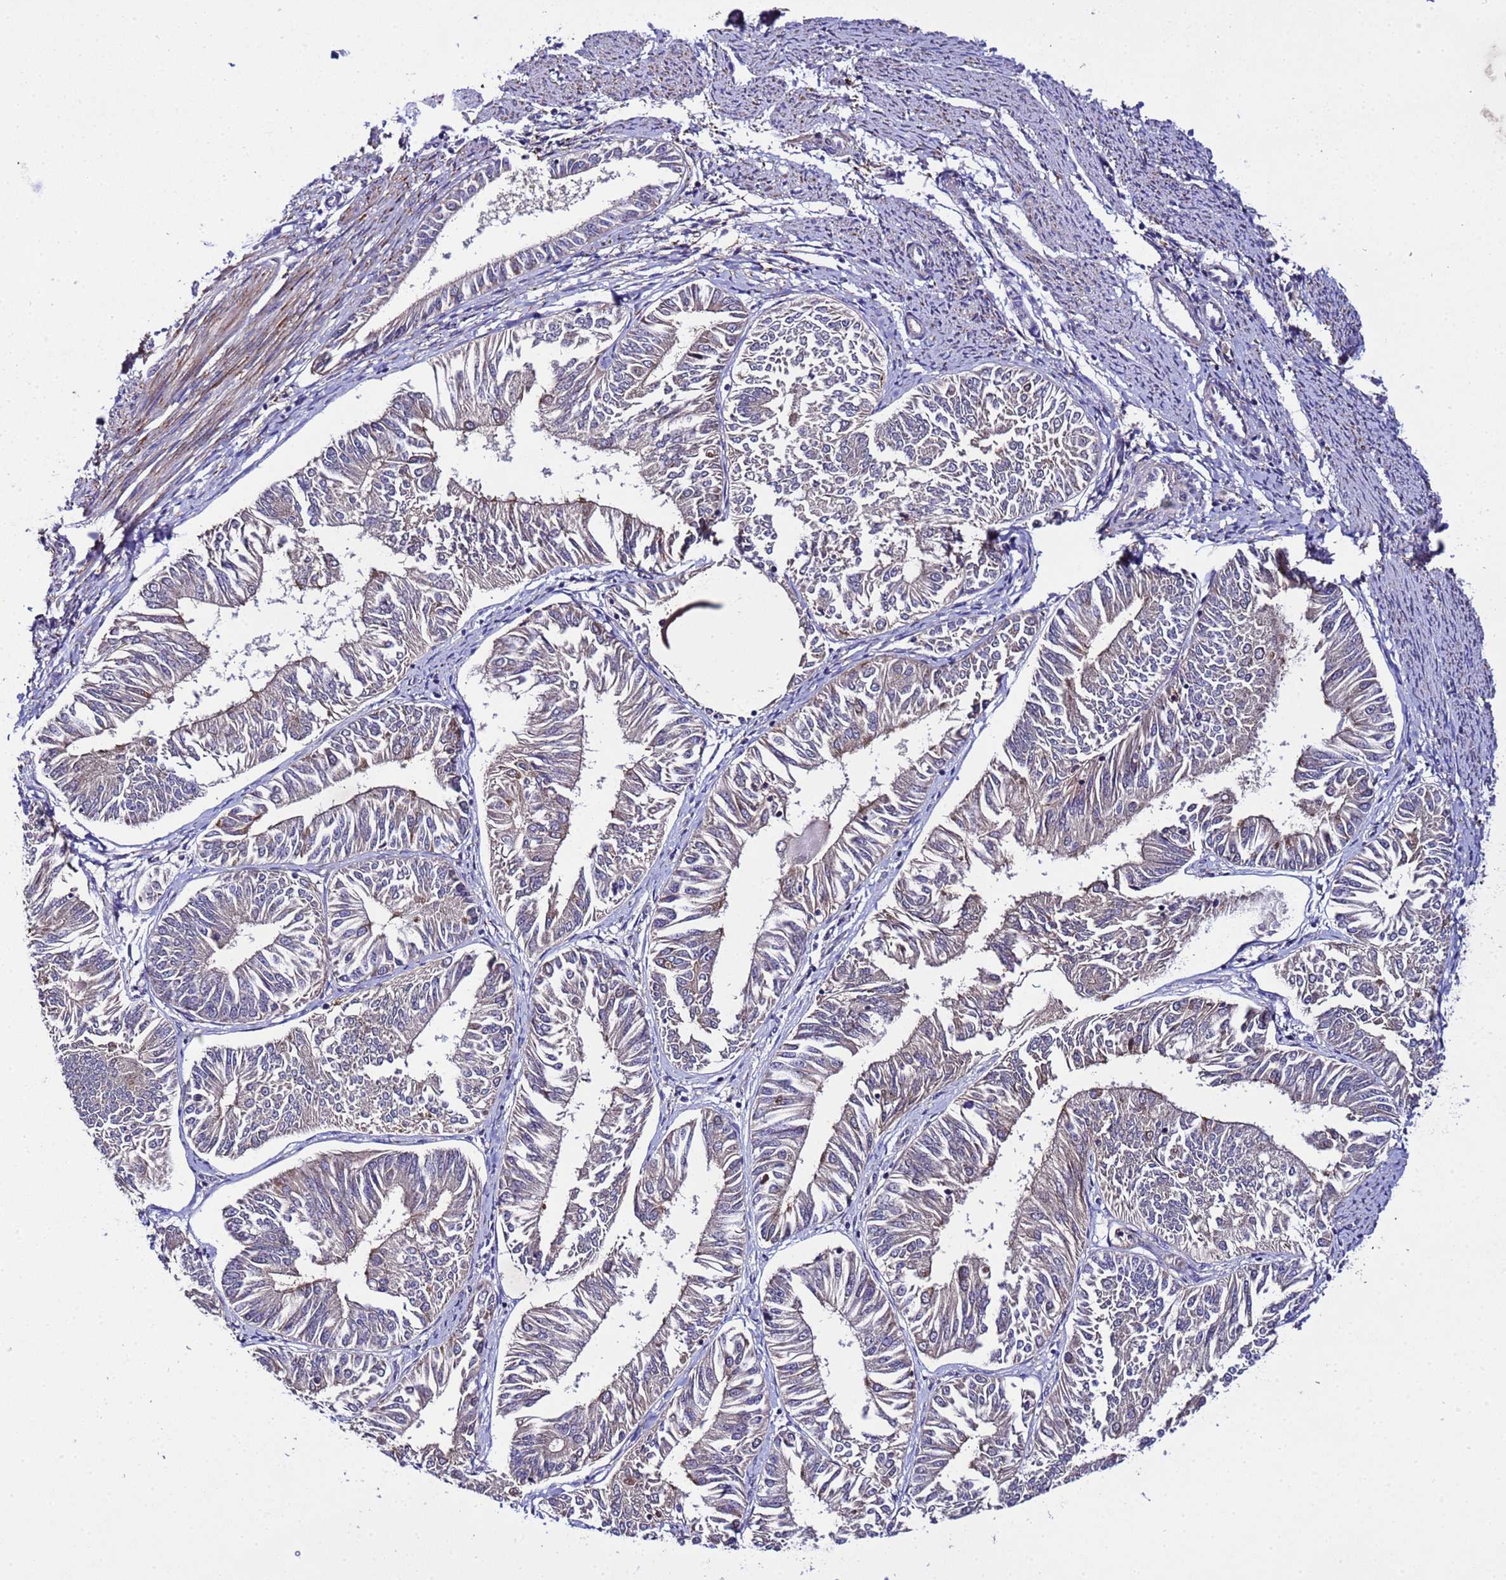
{"staining": {"intensity": "weak", "quantity": "25%-75%", "location": "cytoplasmic/membranous"}, "tissue": "endometrial cancer", "cell_type": "Tumor cells", "image_type": "cancer", "snomed": [{"axis": "morphology", "description": "Adenocarcinoma, NOS"}, {"axis": "topography", "description": "Endometrium"}], "caption": "IHC photomicrograph of neoplastic tissue: human endometrial cancer (adenocarcinoma) stained using immunohistochemistry (IHC) displays low levels of weak protein expression localized specifically in the cytoplasmic/membranous of tumor cells, appearing as a cytoplasmic/membranous brown color.", "gene": "PLXDC2", "patient": {"sex": "female", "age": 58}}